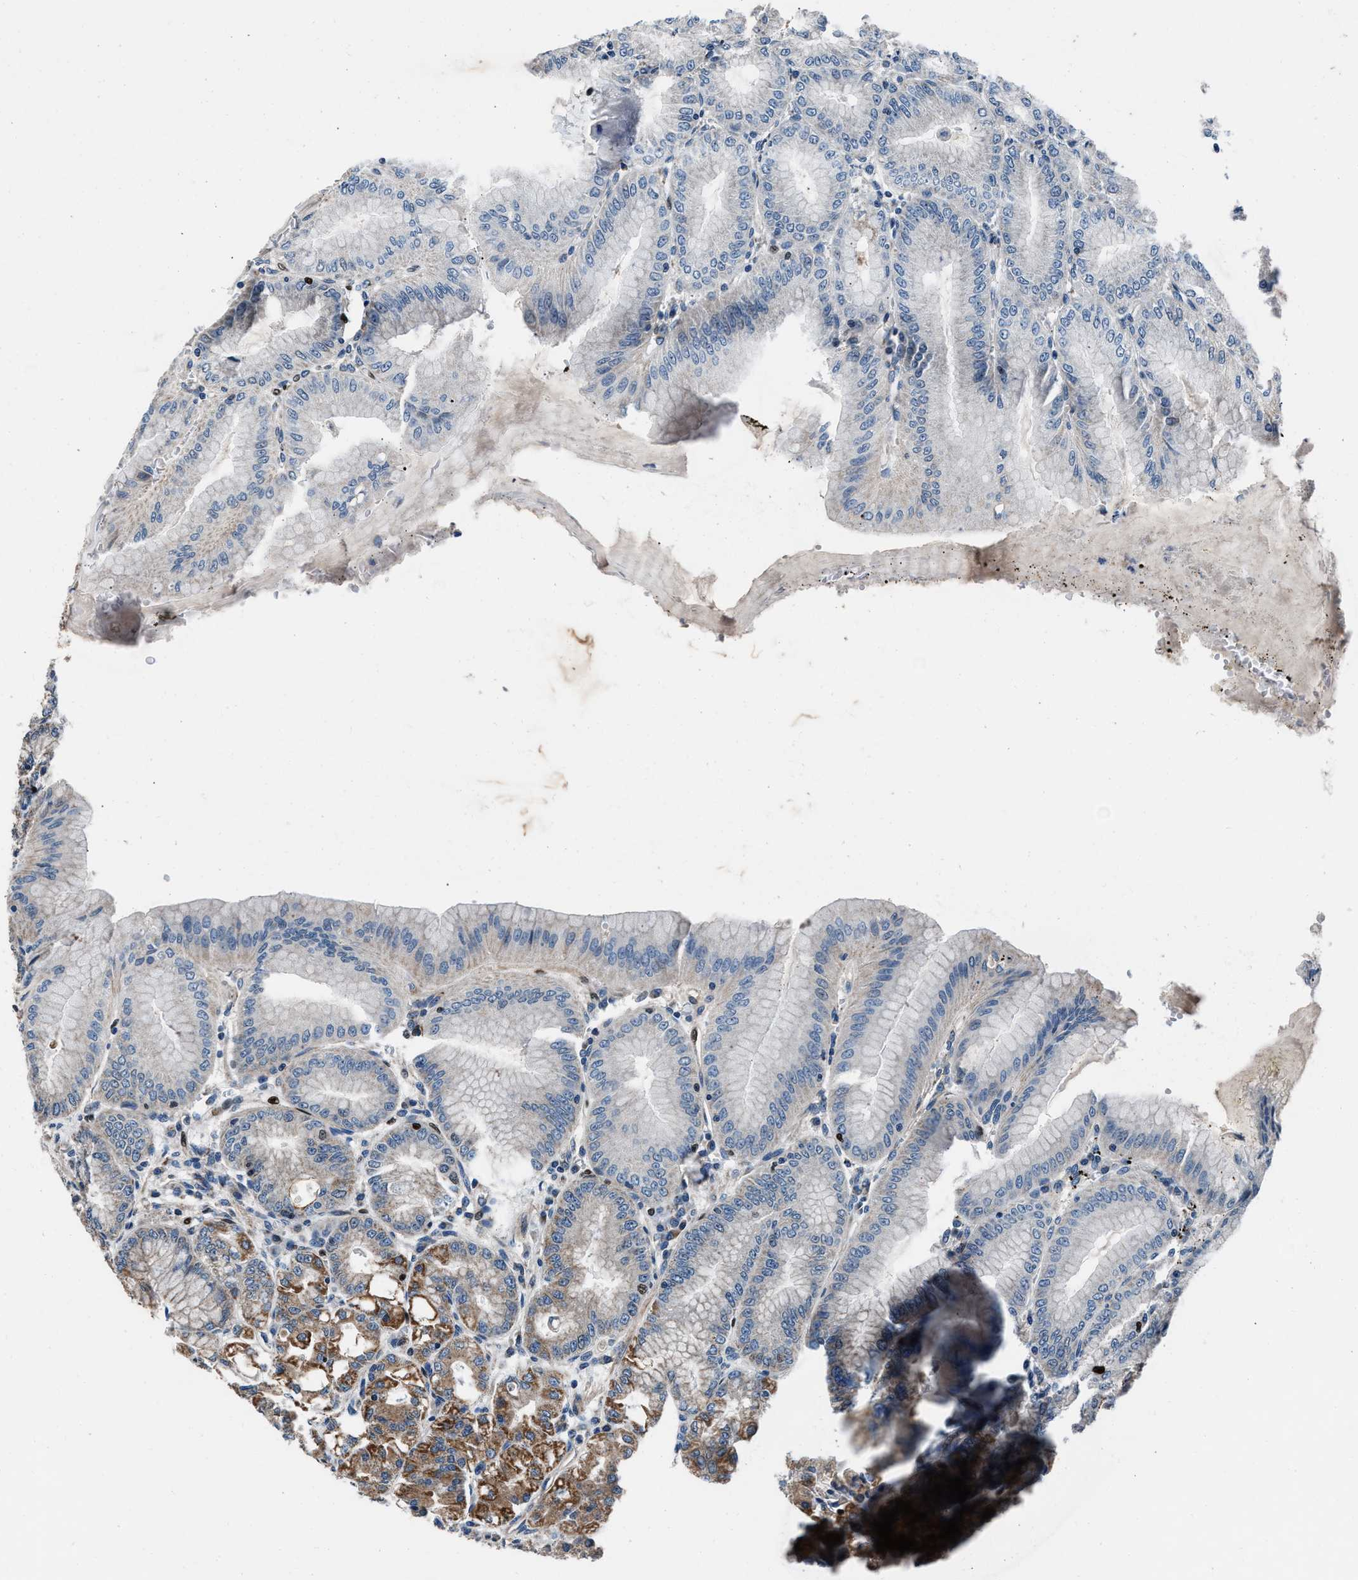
{"staining": {"intensity": "moderate", "quantity": "25%-75%", "location": "cytoplasmic/membranous"}, "tissue": "stomach", "cell_type": "Glandular cells", "image_type": "normal", "snomed": [{"axis": "morphology", "description": "Normal tissue, NOS"}, {"axis": "topography", "description": "Stomach, lower"}], "caption": "Protein positivity by IHC demonstrates moderate cytoplasmic/membranous positivity in approximately 25%-75% of glandular cells in normal stomach. (DAB IHC with brightfield microscopy, high magnification).", "gene": "PRRC2B", "patient": {"sex": "male", "age": 71}}